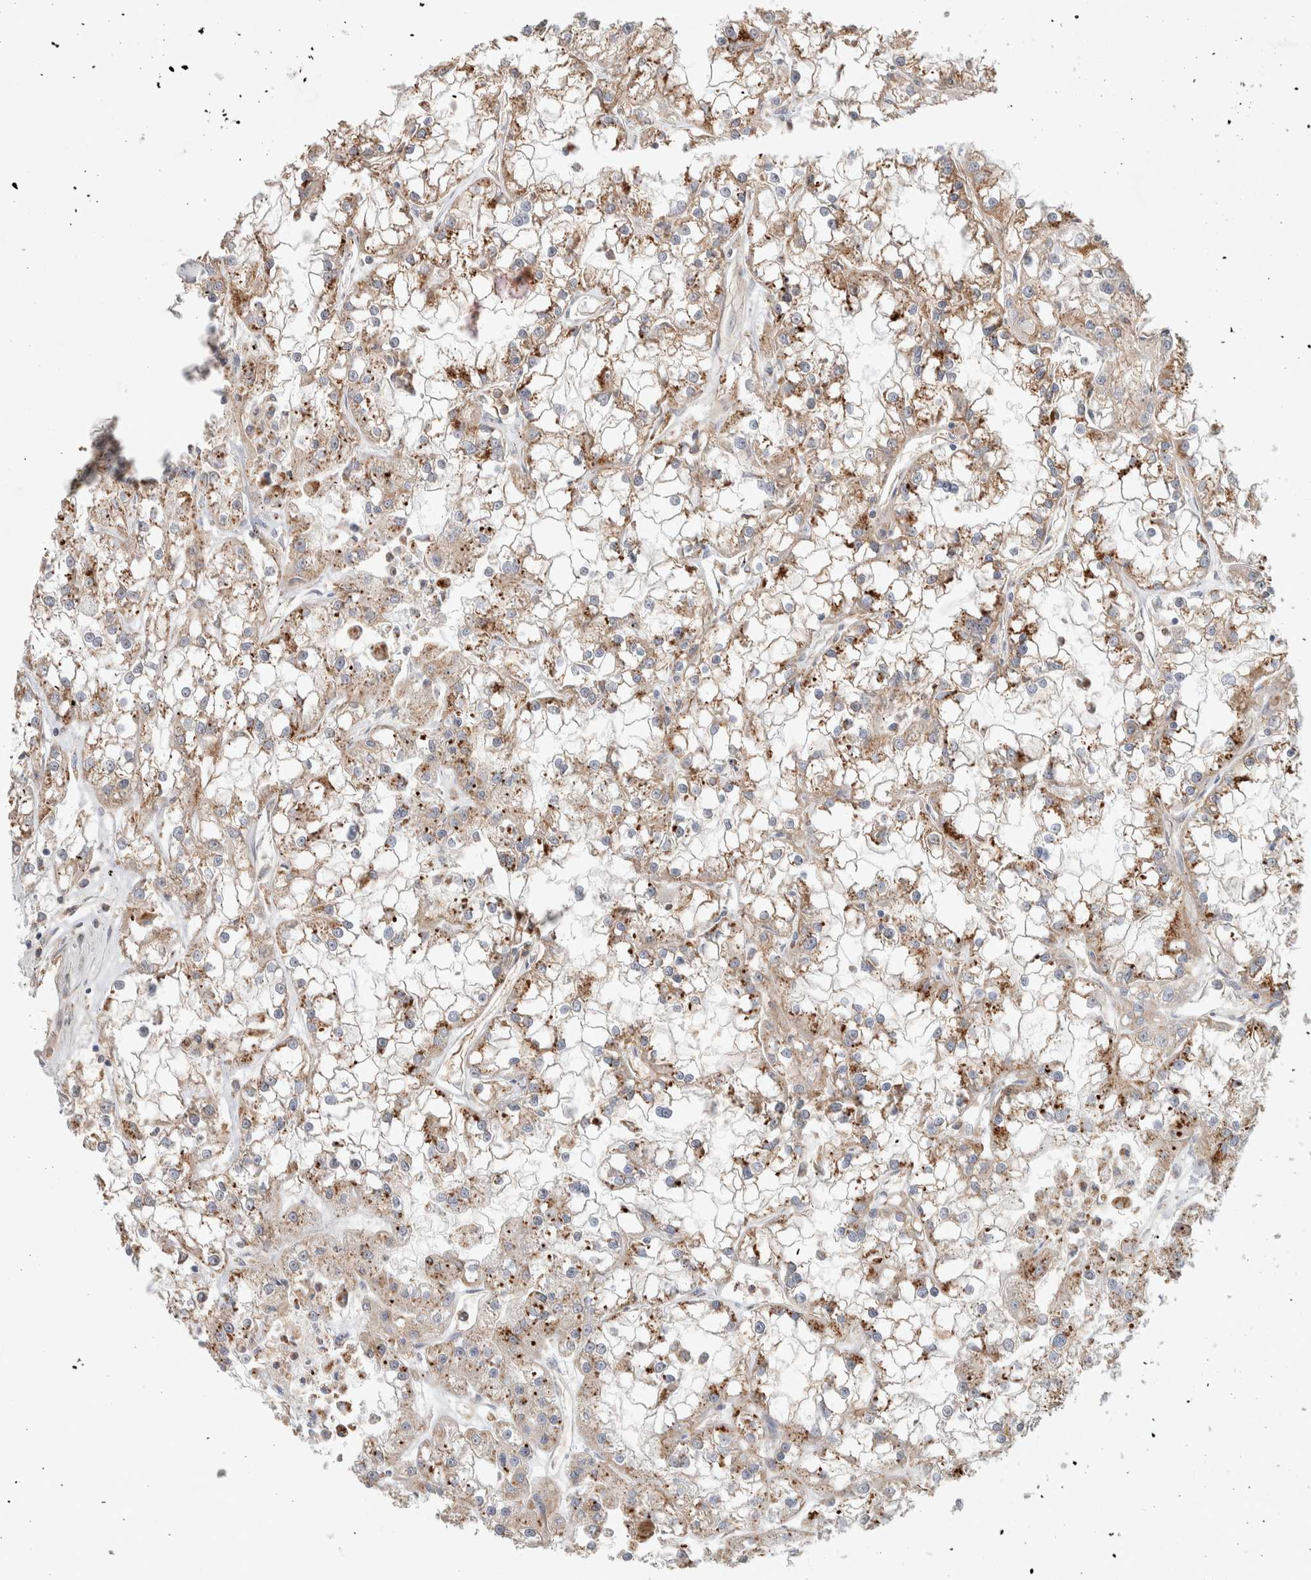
{"staining": {"intensity": "moderate", "quantity": "25%-75%", "location": "cytoplasmic/membranous"}, "tissue": "renal cancer", "cell_type": "Tumor cells", "image_type": "cancer", "snomed": [{"axis": "morphology", "description": "Adenocarcinoma, NOS"}, {"axis": "topography", "description": "Kidney"}], "caption": "Moderate cytoplasmic/membranous protein positivity is seen in approximately 25%-75% of tumor cells in renal cancer.", "gene": "DEPTOR", "patient": {"sex": "female", "age": 52}}